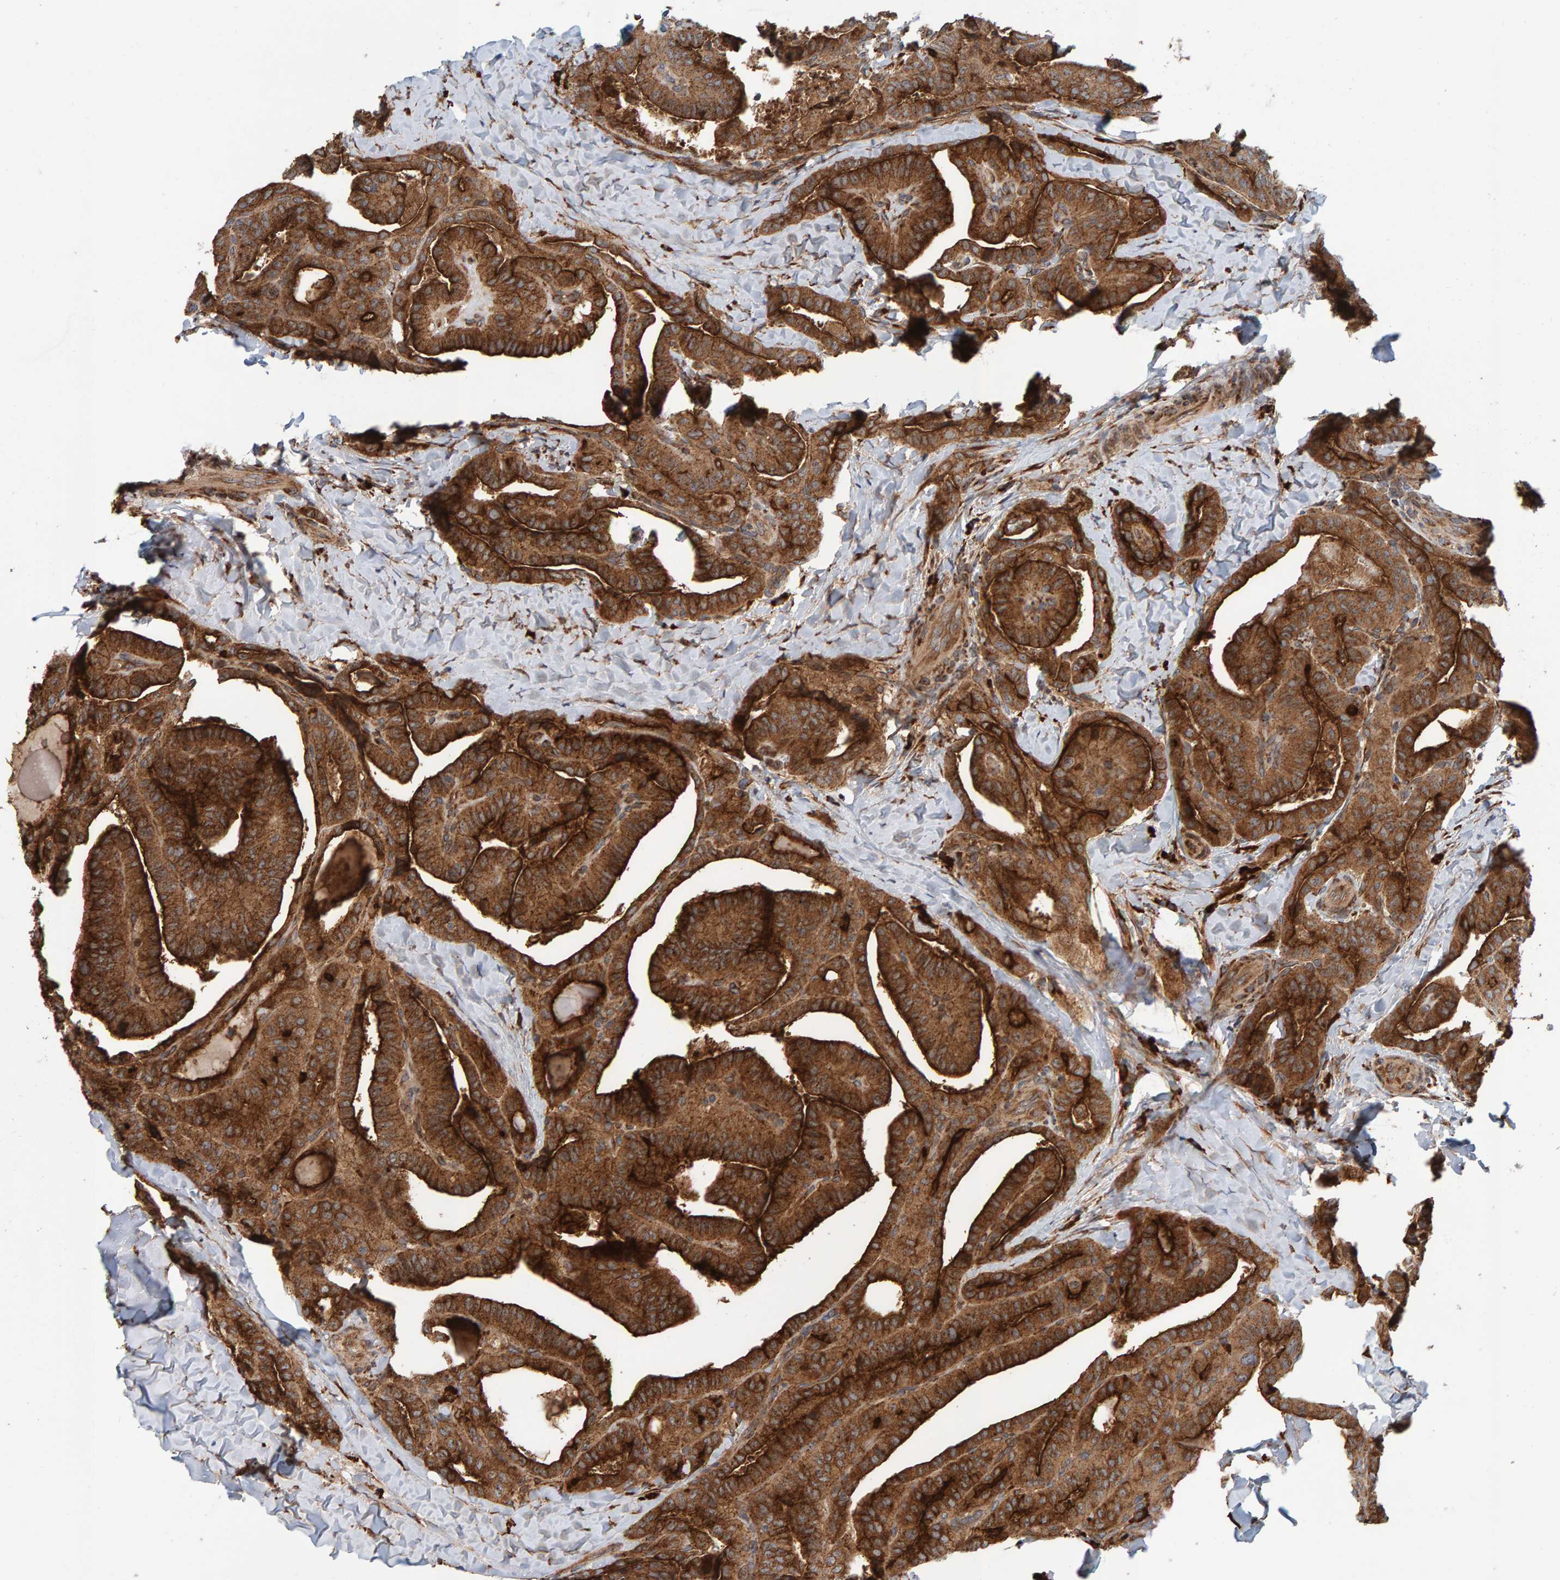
{"staining": {"intensity": "strong", "quantity": ">75%", "location": "cytoplasmic/membranous"}, "tissue": "thyroid cancer", "cell_type": "Tumor cells", "image_type": "cancer", "snomed": [{"axis": "morphology", "description": "Papillary adenocarcinoma, NOS"}, {"axis": "topography", "description": "Thyroid gland"}], "caption": "This image exhibits immunohistochemistry (IHC) staining of human papillary adenocarcinoma (thyroid), with high strong cytoplasmic/membranous staining in approximately >75% of tumor cells.", "gene": "BAIAP2", "patient": {"sex": "male", "age": 77}}